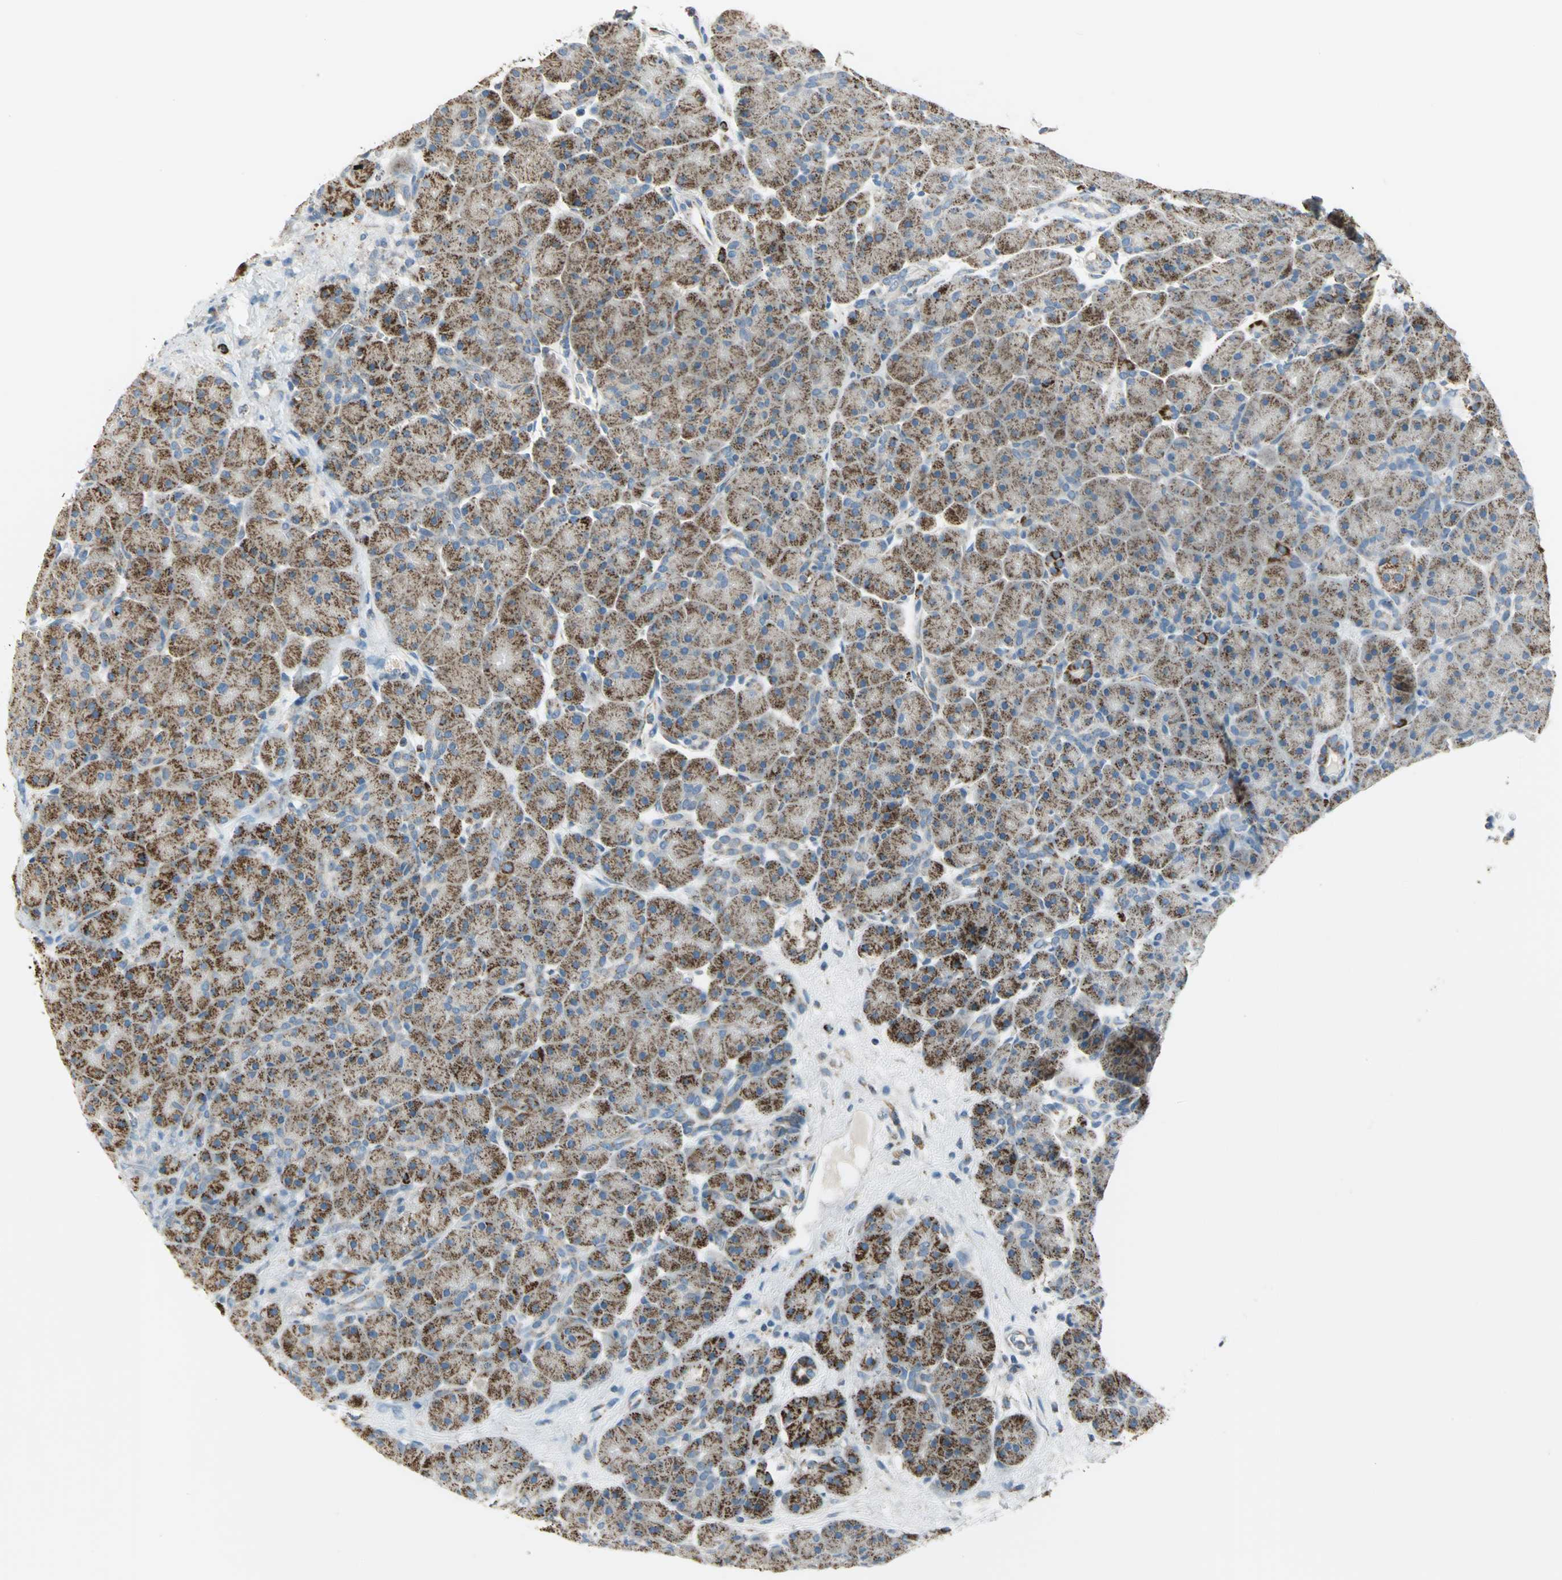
{"staining": {"intensity": "strong", "quantity": ">75%", "location": "cytoplasmic/membranous"}, "tissue": "pancreas", "cell_type": "Exocrine glandular cells", "image_type": "normal", "snomed": [{"axis": "morphology", "description": "Normal tissue, NOS"}, {"axis": "topography", "description": "Pancreas"}], "caption": "Protein expression analysis of unremarkable pancreas reveals strong cytoplasmic/membranous staining in about >75% of exocrine glandular cells. The staining was performed using DAB, with brown indicating positive protein expression. Nuclei are stained blue with hematoxylin.", "gene": "ACADM", "patient": {"sex": "male", "age": 66}}